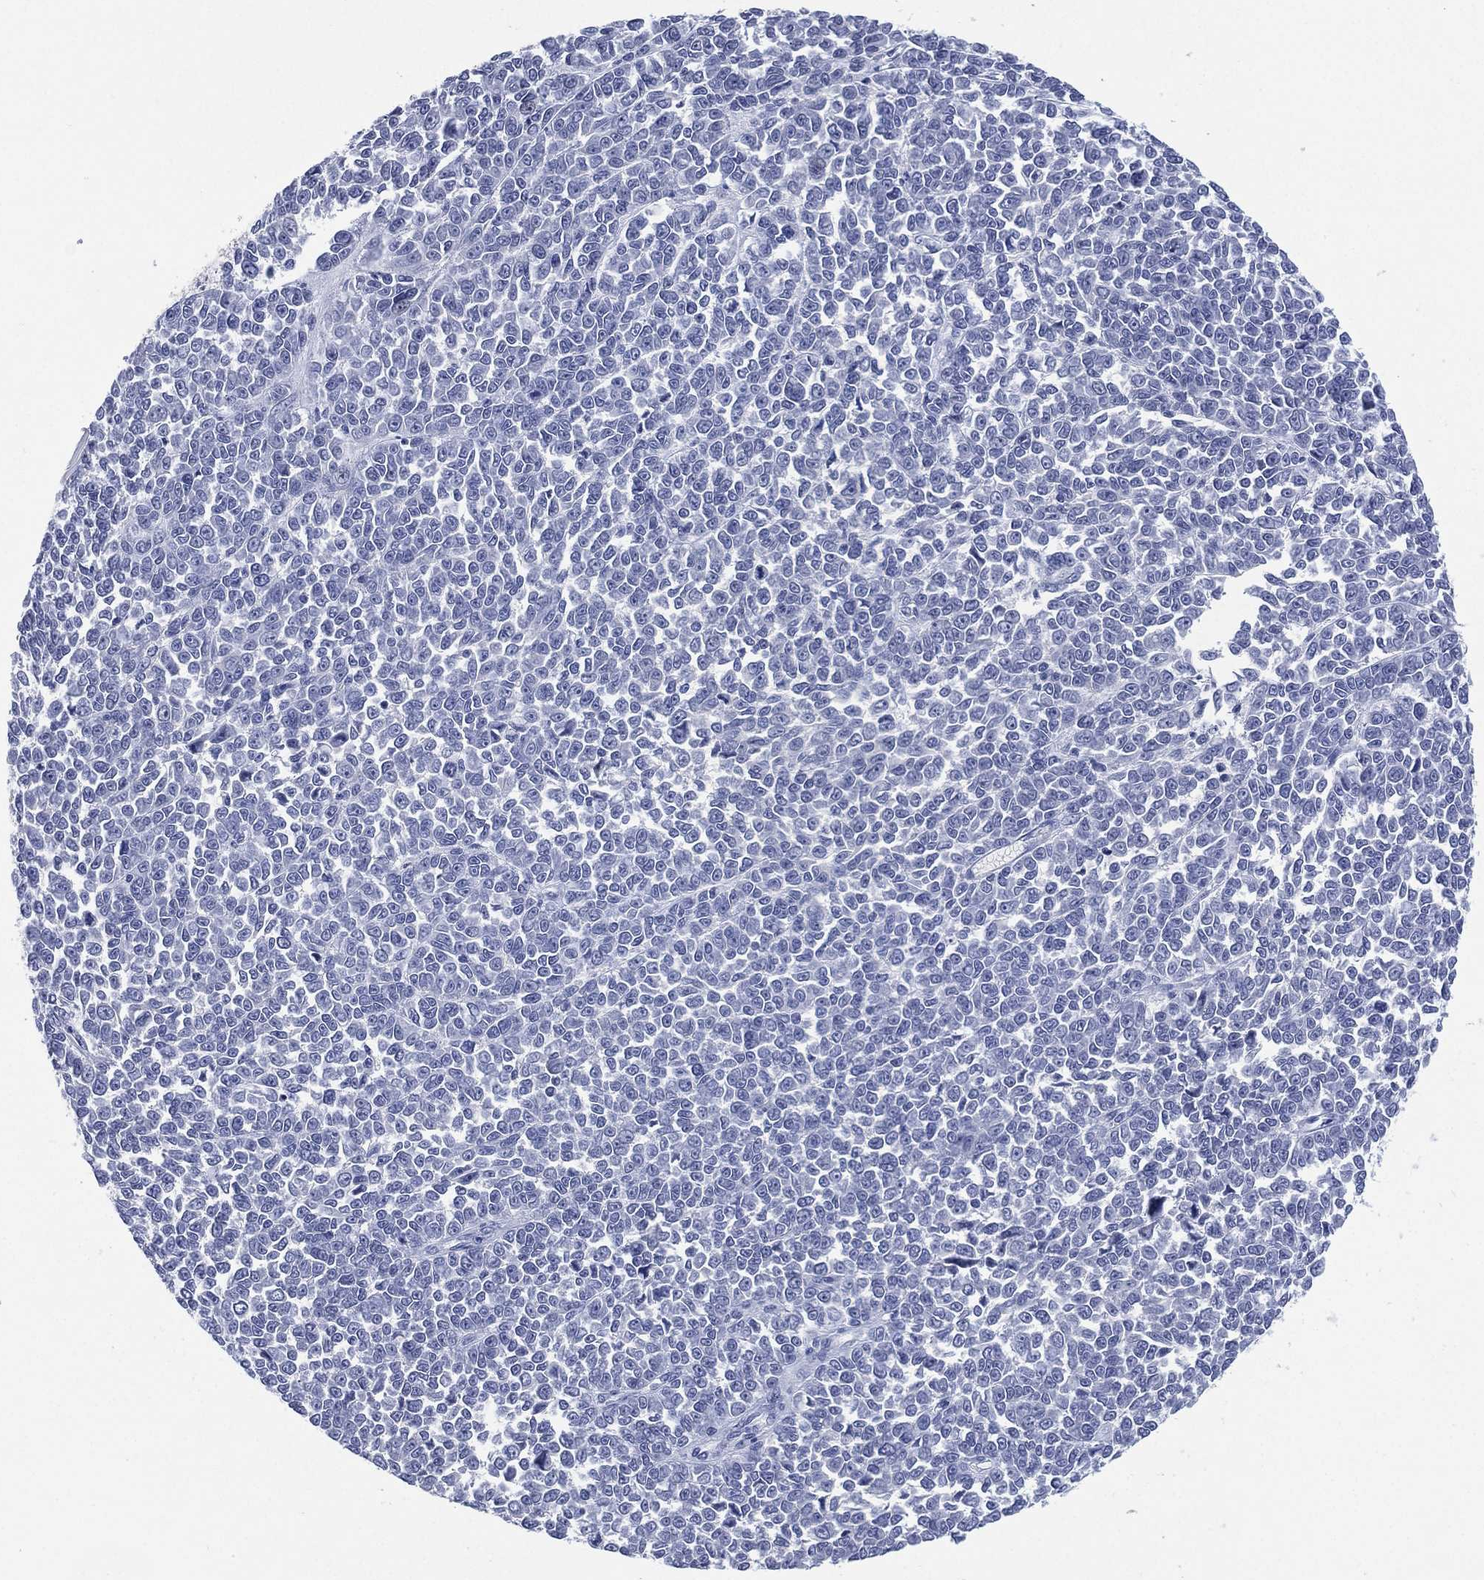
{"staining": {"intensity": "negative", "quantity": "none", "location": "none"}, "tissue": "melanoma", "cell_type": "Tumor cells", "image_type": "cancer", "snomed": [{"axis": "morphology", "description": "Malignant melanoma, NOS"}, {"axis": "topography", "description": "Skin"}], "caption": "Photomicrograph shows no significant protein staining in tumor cells of melanoma. (DAB immunohistochemistry, high magnification).", "gene": "KRT35", "patient": {"sex": "female", "age": 95}}